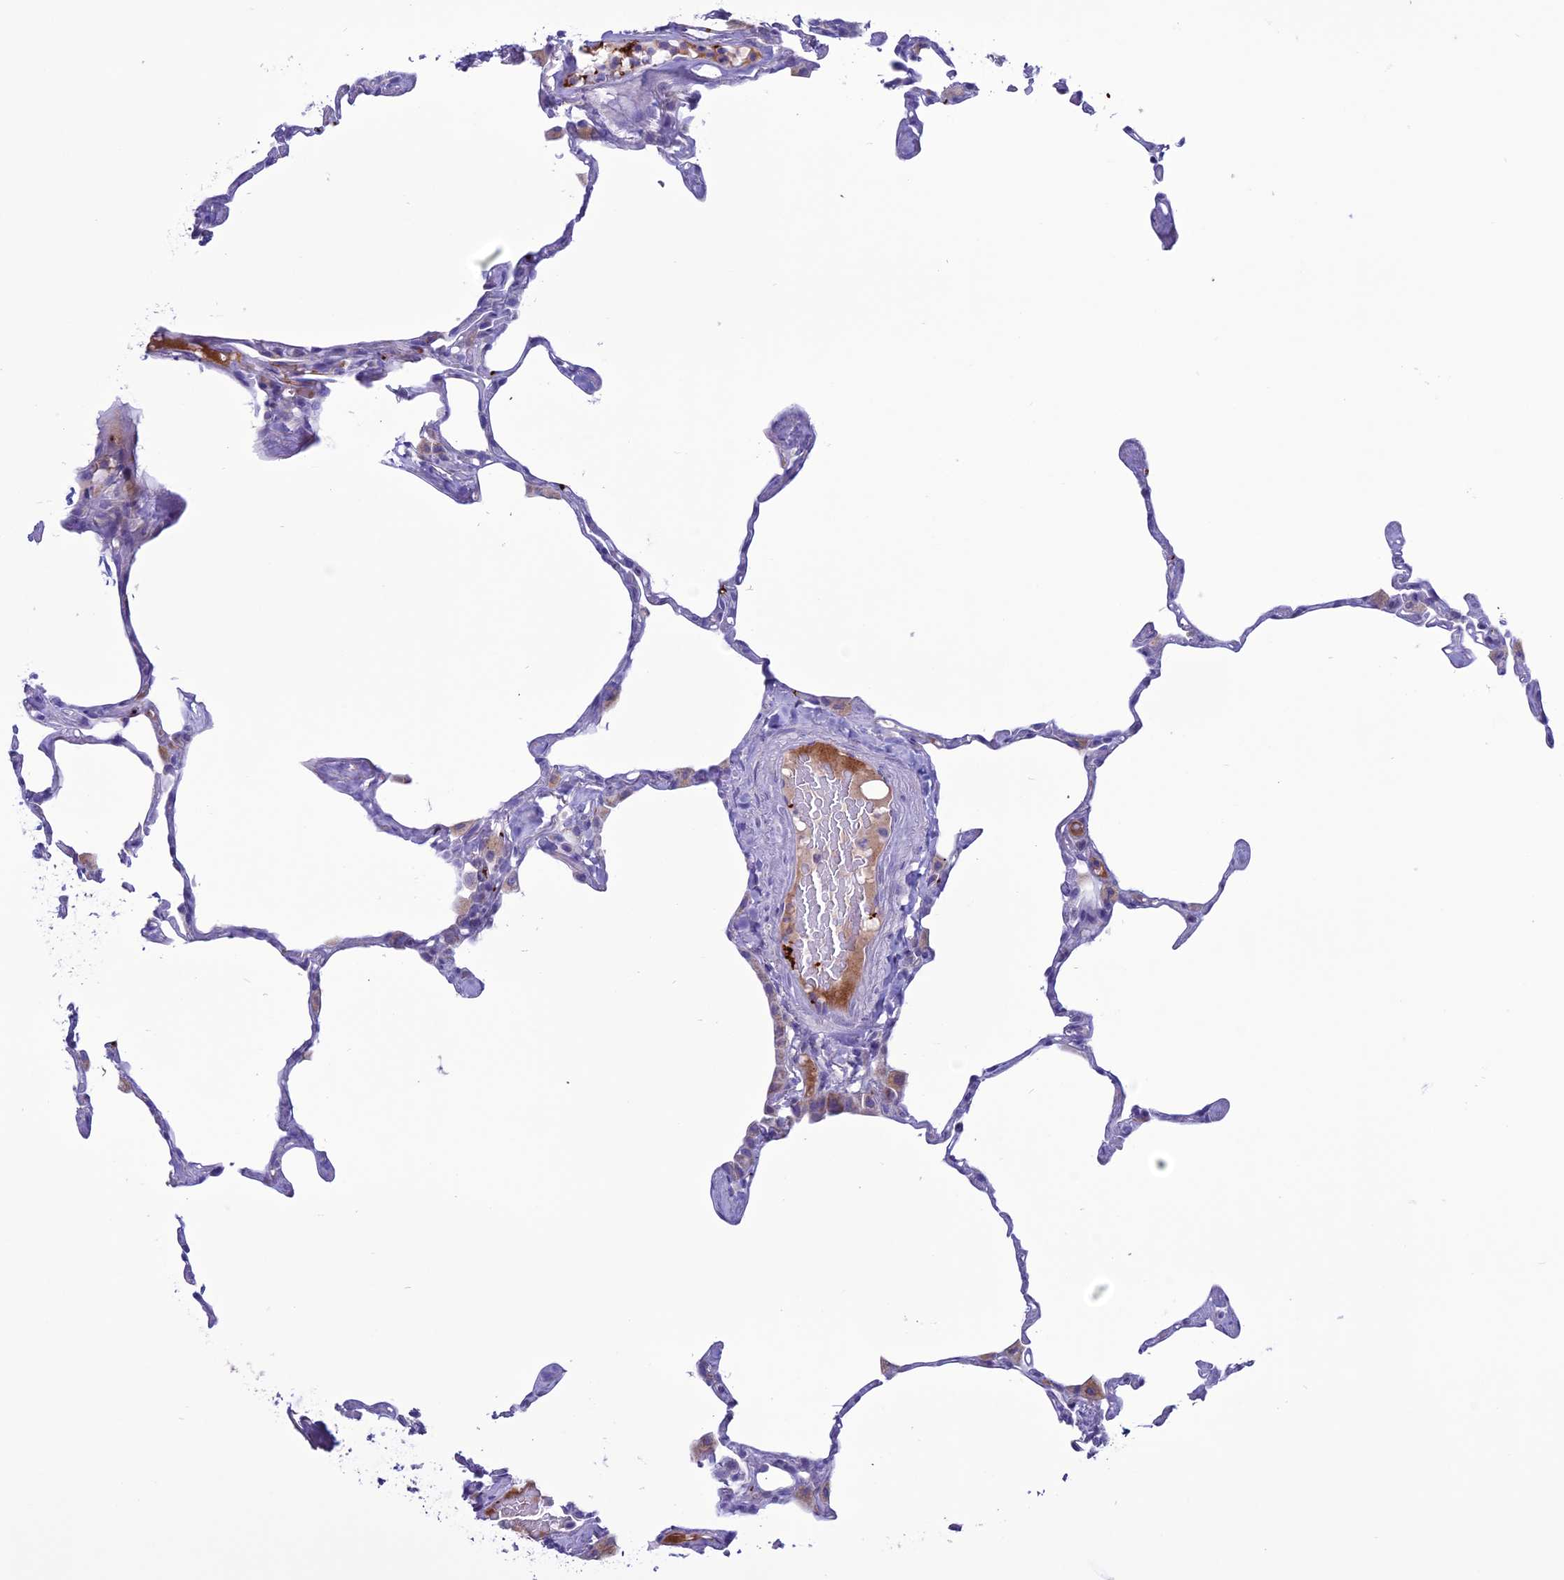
{"staining": {"intensity": "negative", "quantity": "none", "location": "none"}, "tissue": "lung", "cell_type": "Alveolar cells", "image_type": "normal", "snomed": [{"axis": "morphology", "description": "Normal tissue, NOS"}, {"axis": "topography", "description": "Lung"}], "caption": "This is an immunohistochemistry (IHC) micrograph of unremarkable human lung. There is no staining in alveolar cells.", "gene": "C21orf140", "patient": {"sex": "male", "age": 65}}